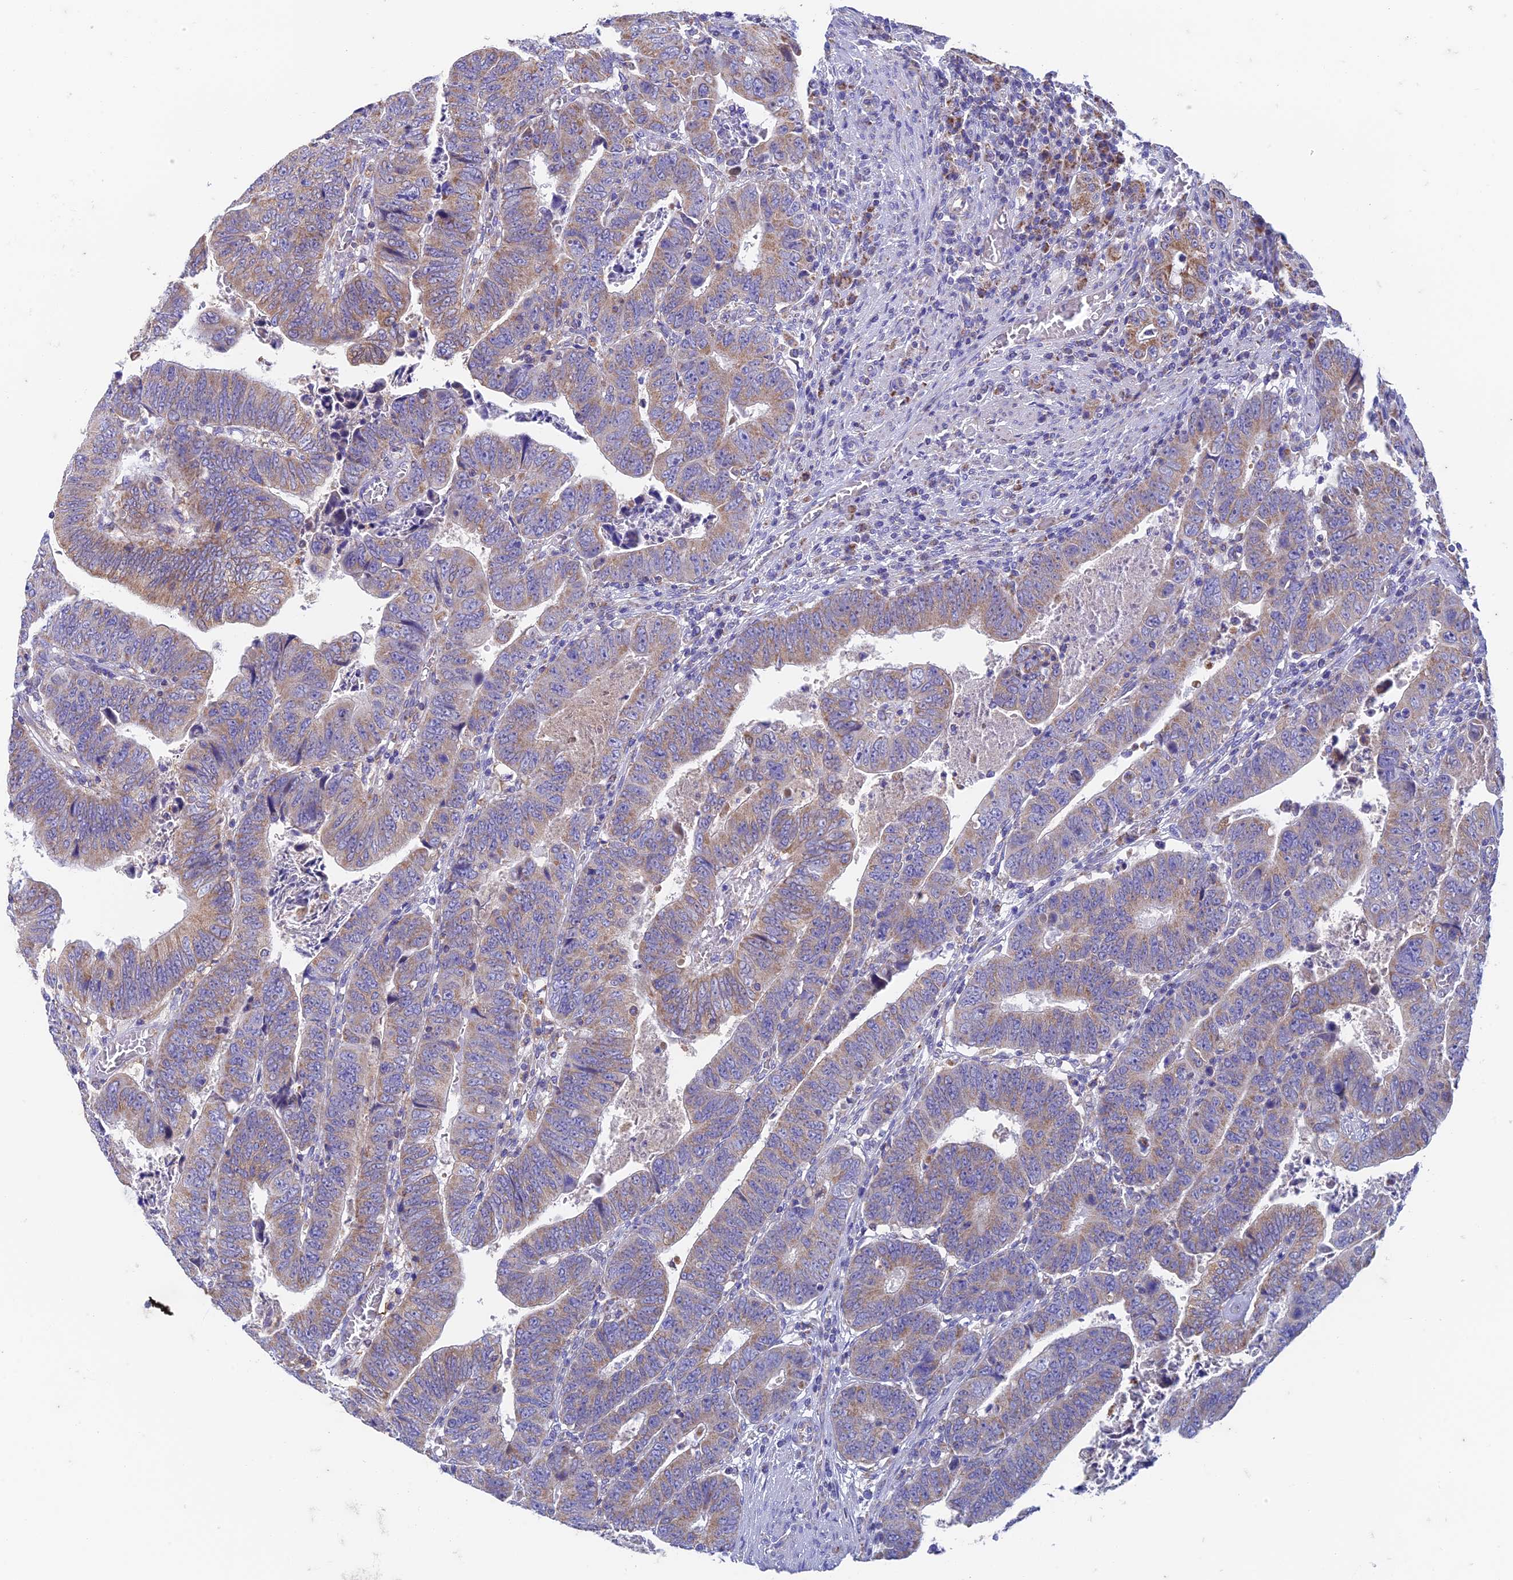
{"staining": {"intensity": "weak", "quantity": ">75%", "location": "cytoplasmic/membranous"}, "tissue": "colorectal cancer", "cell_type": "Tumor cells", "image_type": "cancer", "snomed": [{"axis": "morphology", "description": "Normal tissue, NOS"}, {"axis": "morphology", "description": "Adenocarcinoma, NOS"}, {"axis": "topography", "description": "Rectum"}], "caption": "Colorectal cancer (adenocarcinoma) was stained to show a protein in brown. There is low levels of weak cytoplasmic/membranous positivity in approximately >75% of tumor cells.", "gene": "ZNF181", "patient": {"sex": "female", "age": 65}}